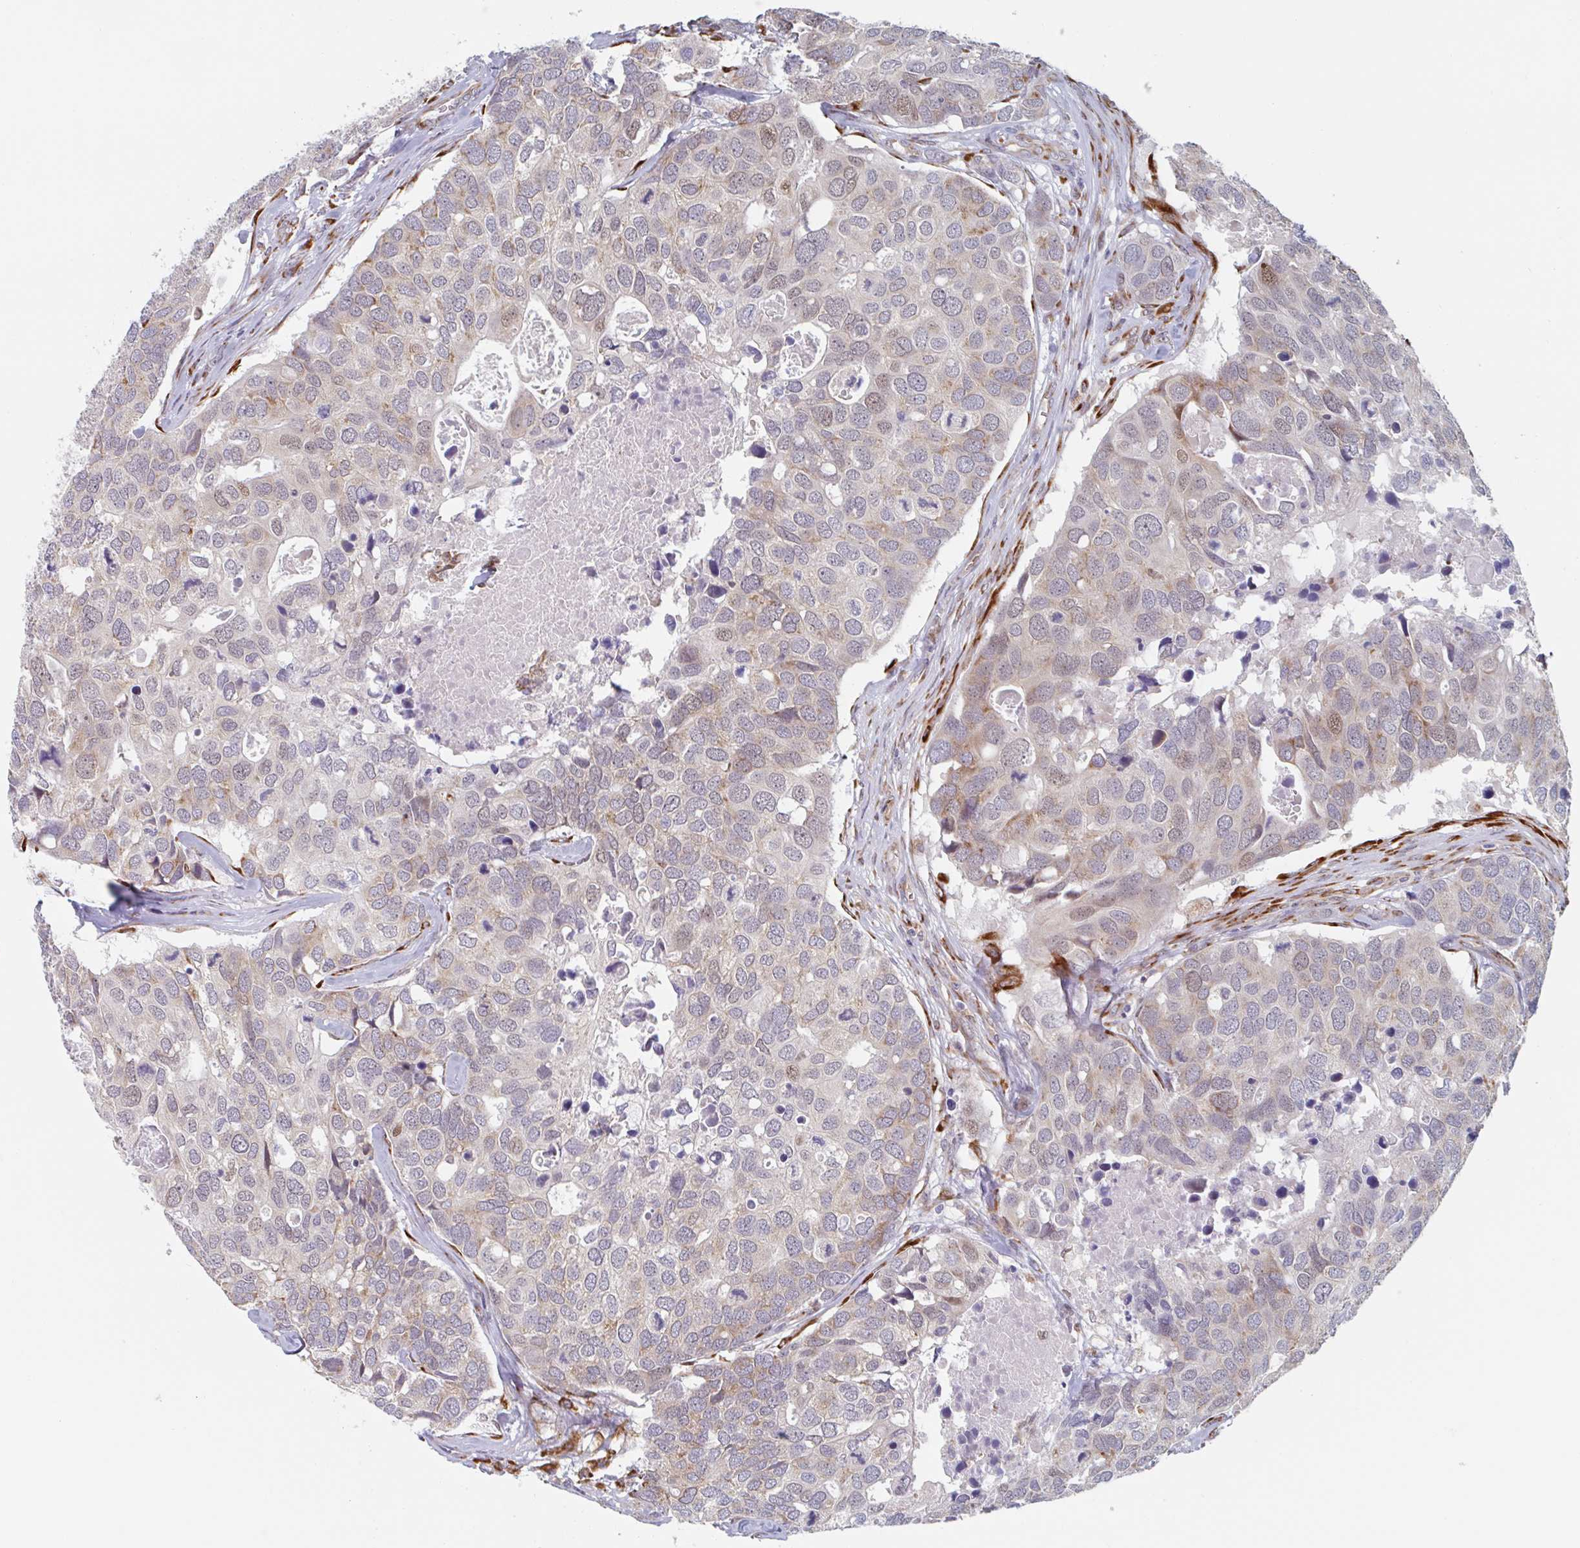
{"staining": {"intensity": "weak", "quantity": "<25%", "location": "nuclear"}, "tissue": "breast cancer", "cell_type": "Tumor cells", "image_type": "cancer", "snomed": [{"axis": "morphology", "description": "Duct carcinoma"}, {"axis": "topography", "description": "Breast"}], "caption": "Tumor cells are negative for protein expression in human breast cancer (infiltrating ductal carcinoma).", "gene": "TRAPPC10", "patient": {"sex": "female", "age": 83}}